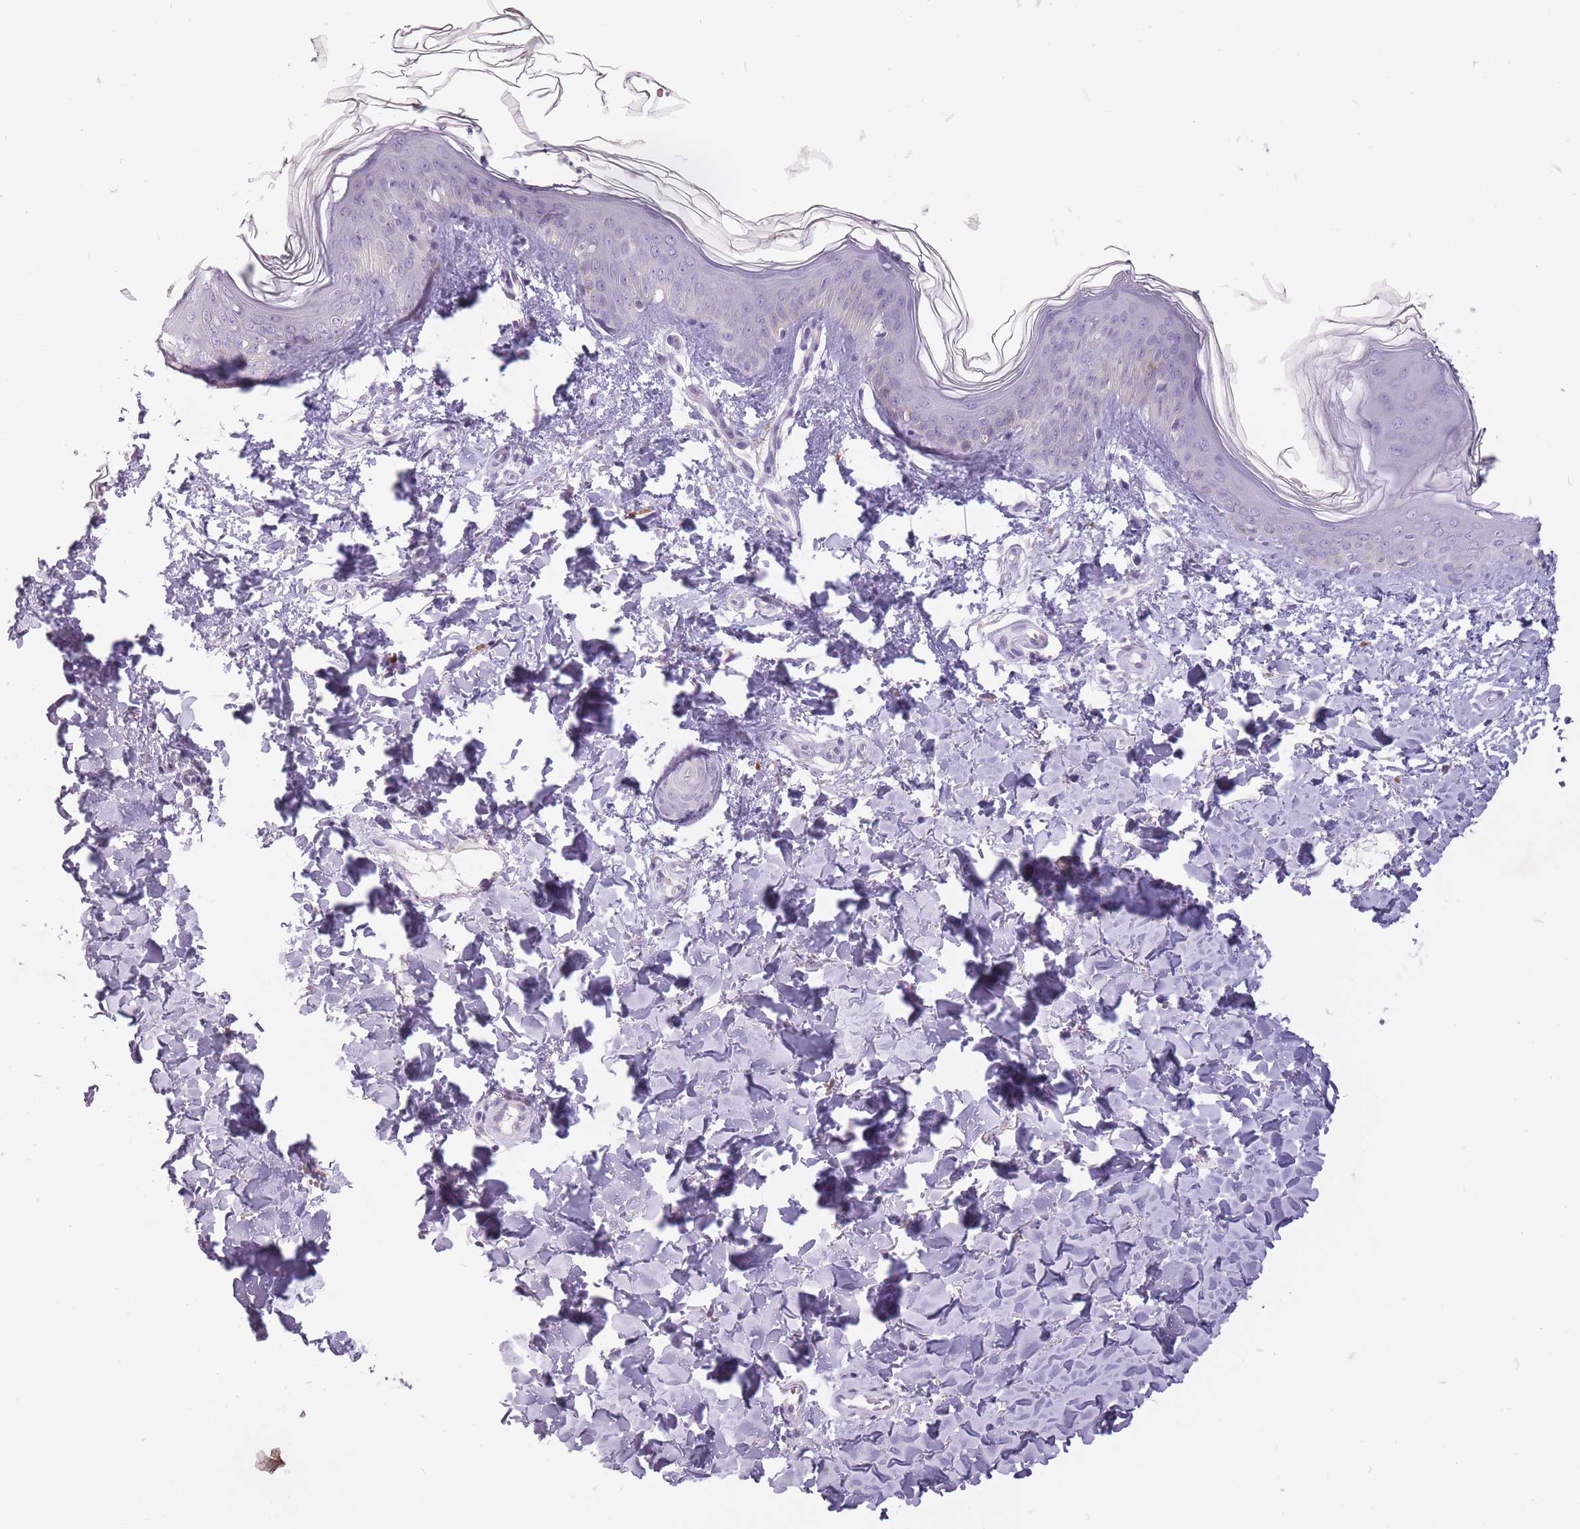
{"staining": {"intensity": "negative", "quantity": "none", "location": "none"}, "tissue": "skin", "cell_type": "Fibroblasts", "image_type": "normal", "snomed": [{"axis": "morphology", "description": "Normal tissue, NOS"}, {"axis": "topography", "description": "Skin"}], "caption": "IHC of unremarkable human skin demonstrates no expression in fibroblasts. (DAB immunohistochemistry with hematoxylin counter stain).", "gene": "FAM43B", "patient": {"sex": "female", "age": 41}}